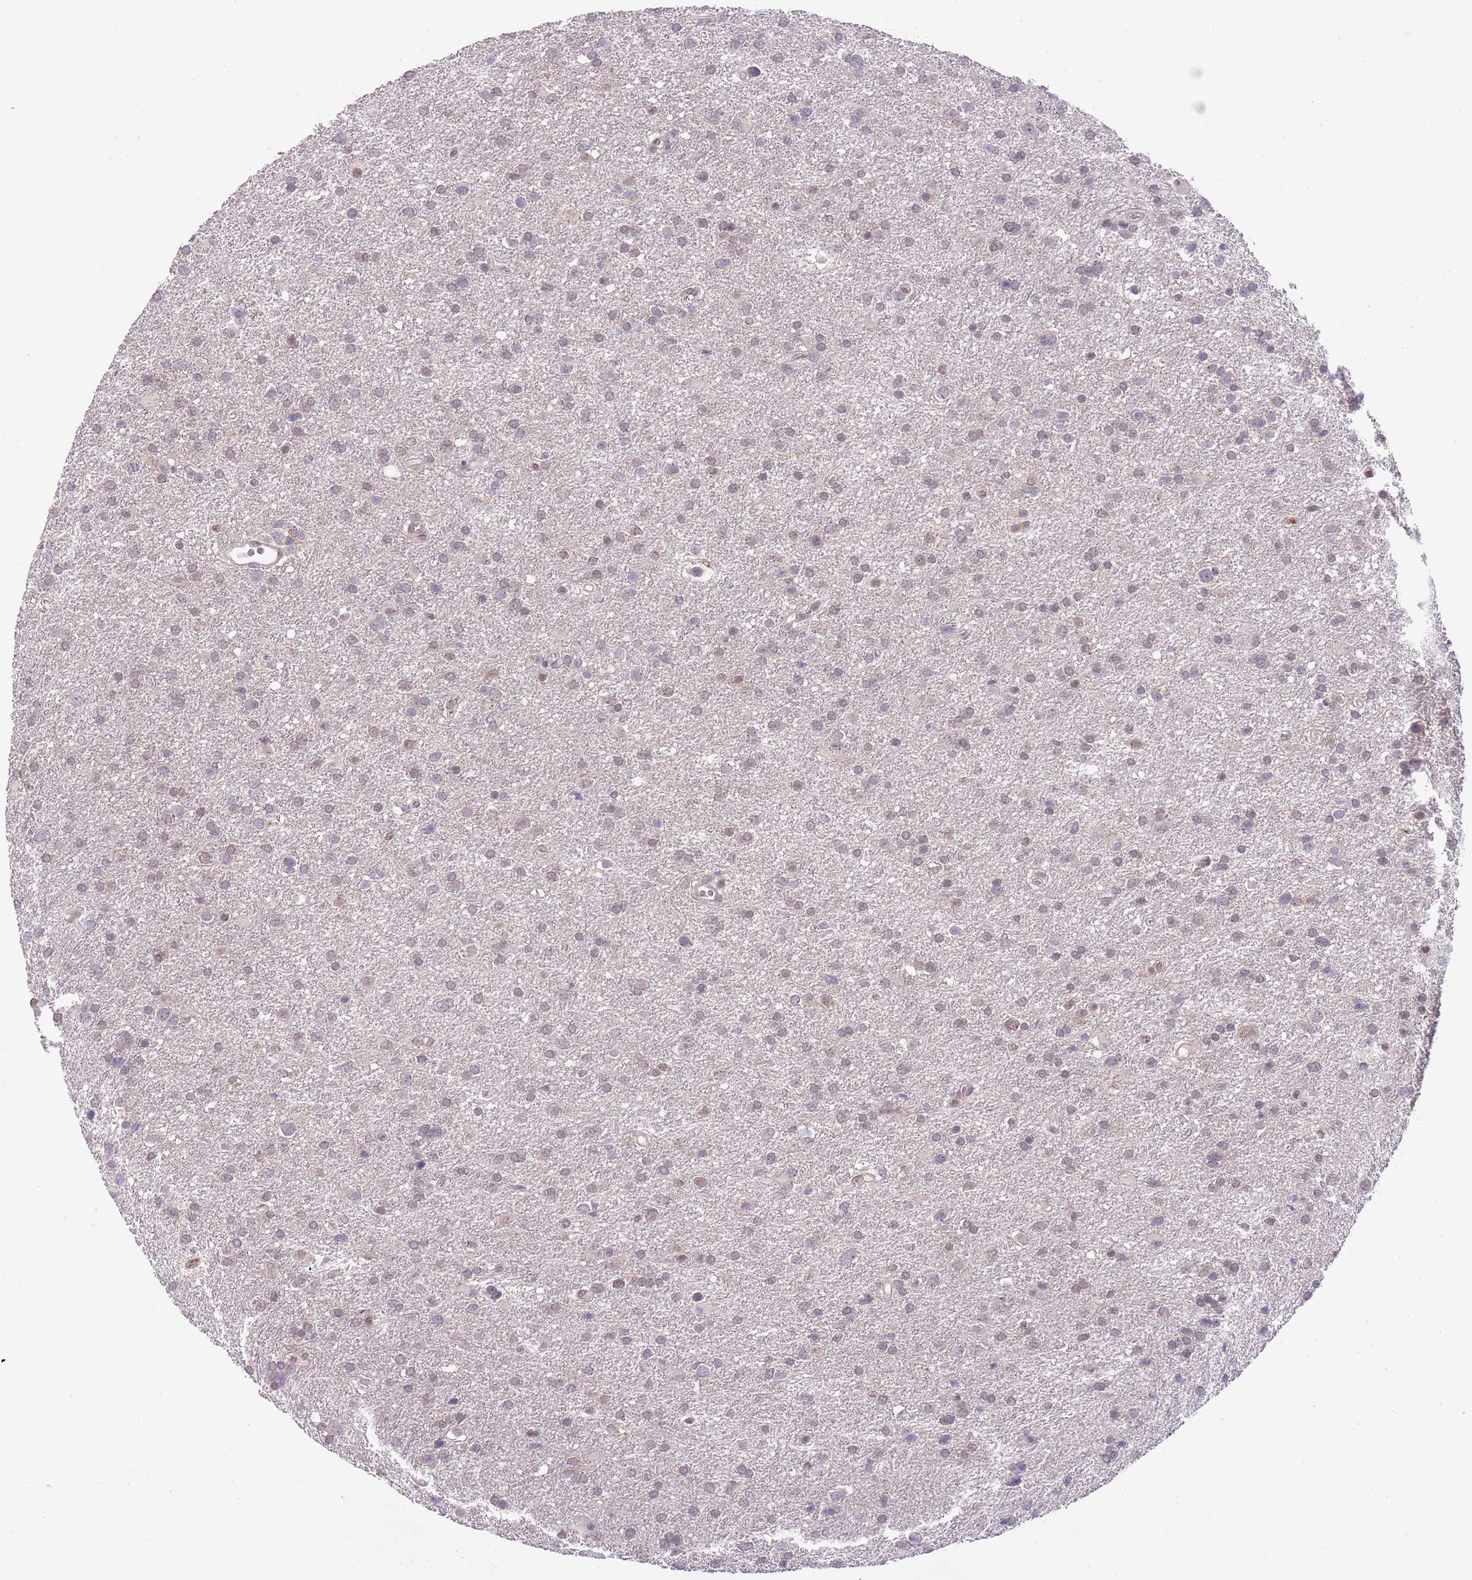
{"staining": {"intensity": "weak", "quantity": "<25%", "location": "nuclear"}, "tissue": "glioma", "cell_type": "Tumor cells", "image_type": "cancer", "snomed": [{"axis": "morphology", "description": "Glioma, malignant, Low grade"}, {"axis": "topography", "description": "Brain"}], "caption": "IHC of glioma displays no positivity in tumor cells.", "gene": "TM2D1", "patient": {"sex": "female", "age": 32}}